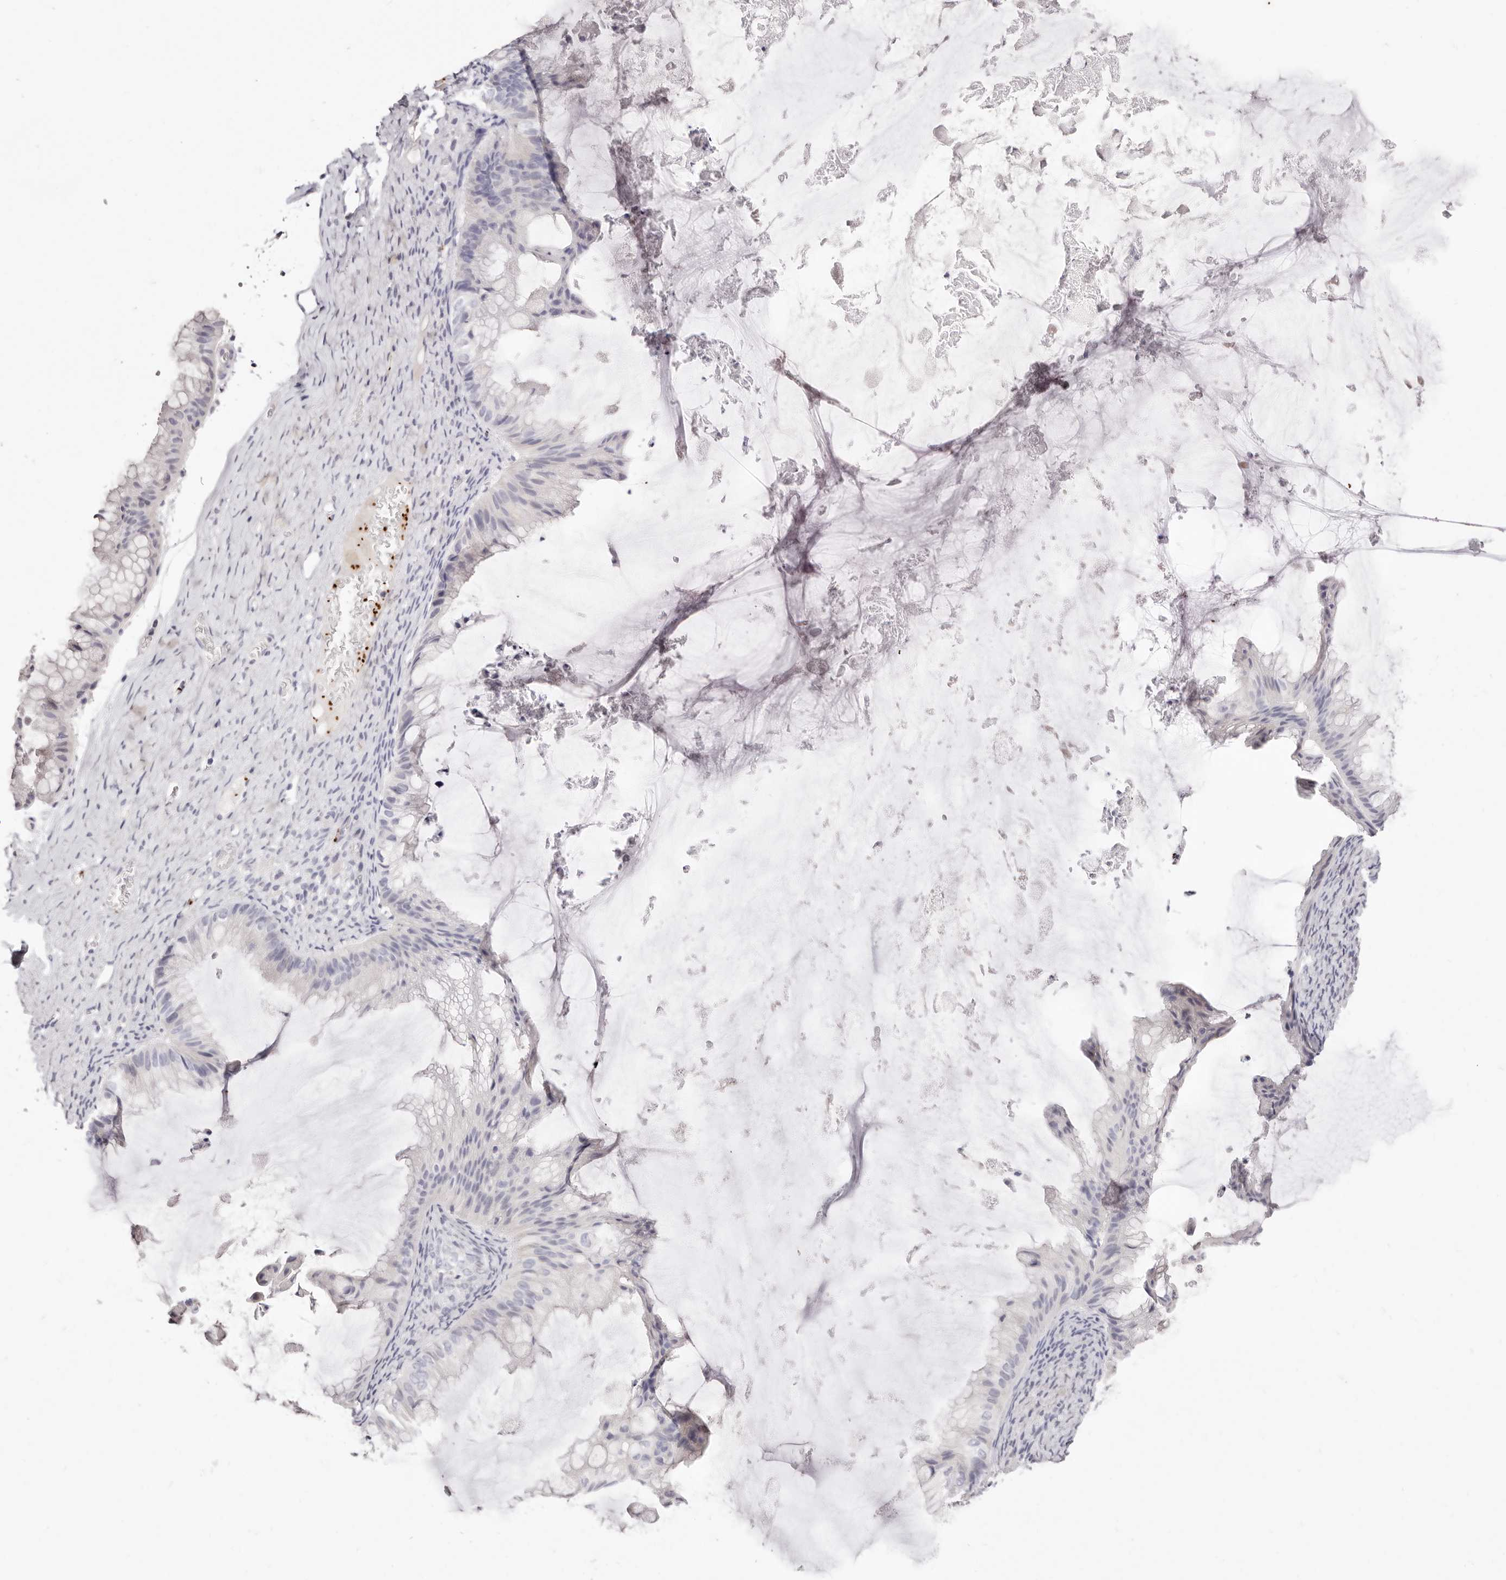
{"staining": {"intensity": "negative", "quantity": "none", "location": "none"}, "tissue": "ovarian cancer", "cell_type": "Tumor cells", "image_type": "cancer", "snomed": [{"axis": "morphology", "description": "Cystadenocarcinoma, mucinous, NOS"}, {"axis": "topography", "description": "Ovary"}], "caption": "Immunohistochemistry image of neoplastic tissue: human ovarian mucinous cystadenocarcinoma stained with DAB exhibits no significant protein staining in tumor cells.", "gene": "PF4", "patient": {"sex": "female", "age": 61}}